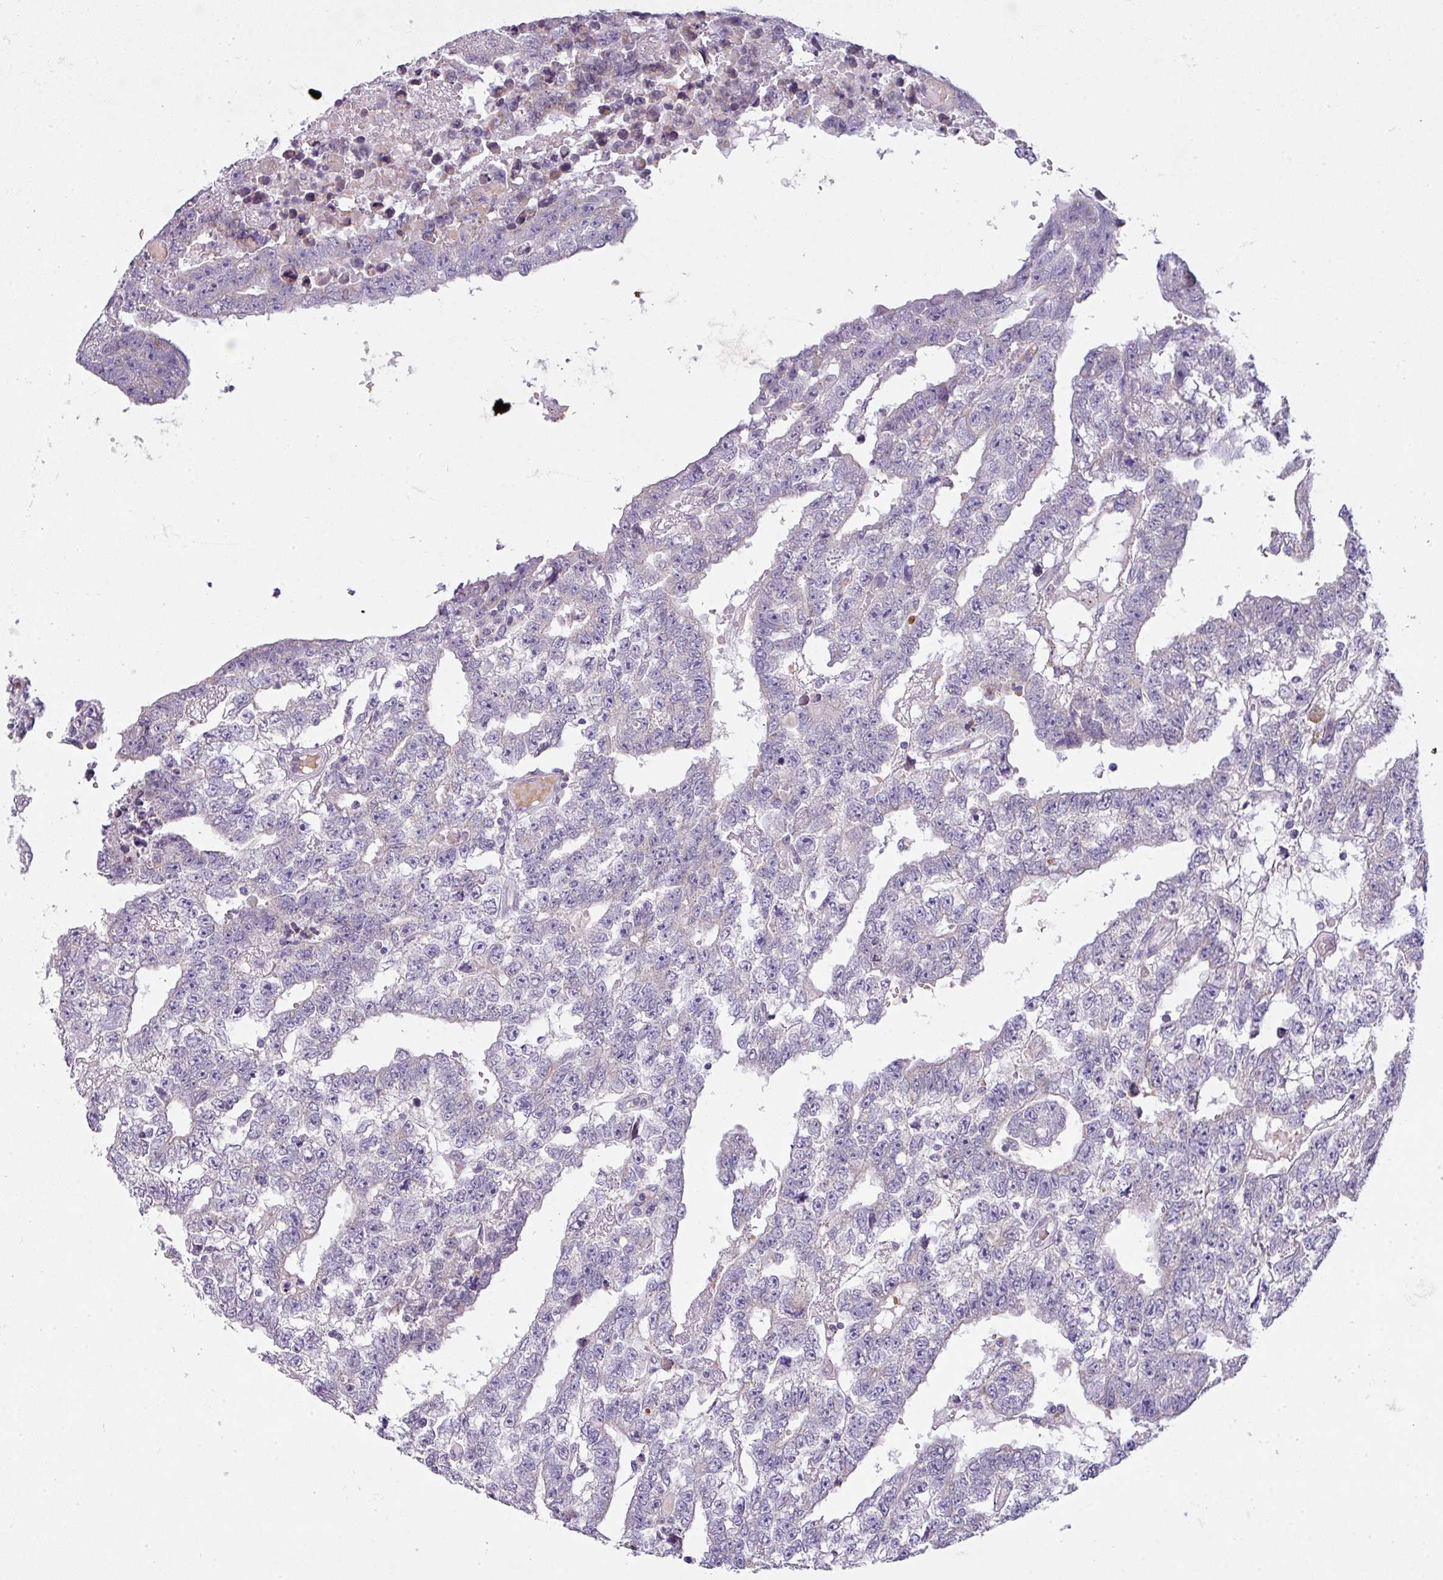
{"staining": {"intensity": "negative", "quantity": "none", "location": "none"}, "tissue": "testis cancer", "cell_type": "Tumor cells", "image_type": "cancer", "snomed": [{"axis": "morphology", "description": "Carcinoma, Embryonal, NOS"}, {"axis": "topography", "description": "Testis"}], "caption": "Tumor cells show no significant staining in embryonal carcinoma (testis). (IHC, brightfield microscopy, high magnification).", "gene": "C2orf68", "patient": {"sex": "male", "age": 25}}